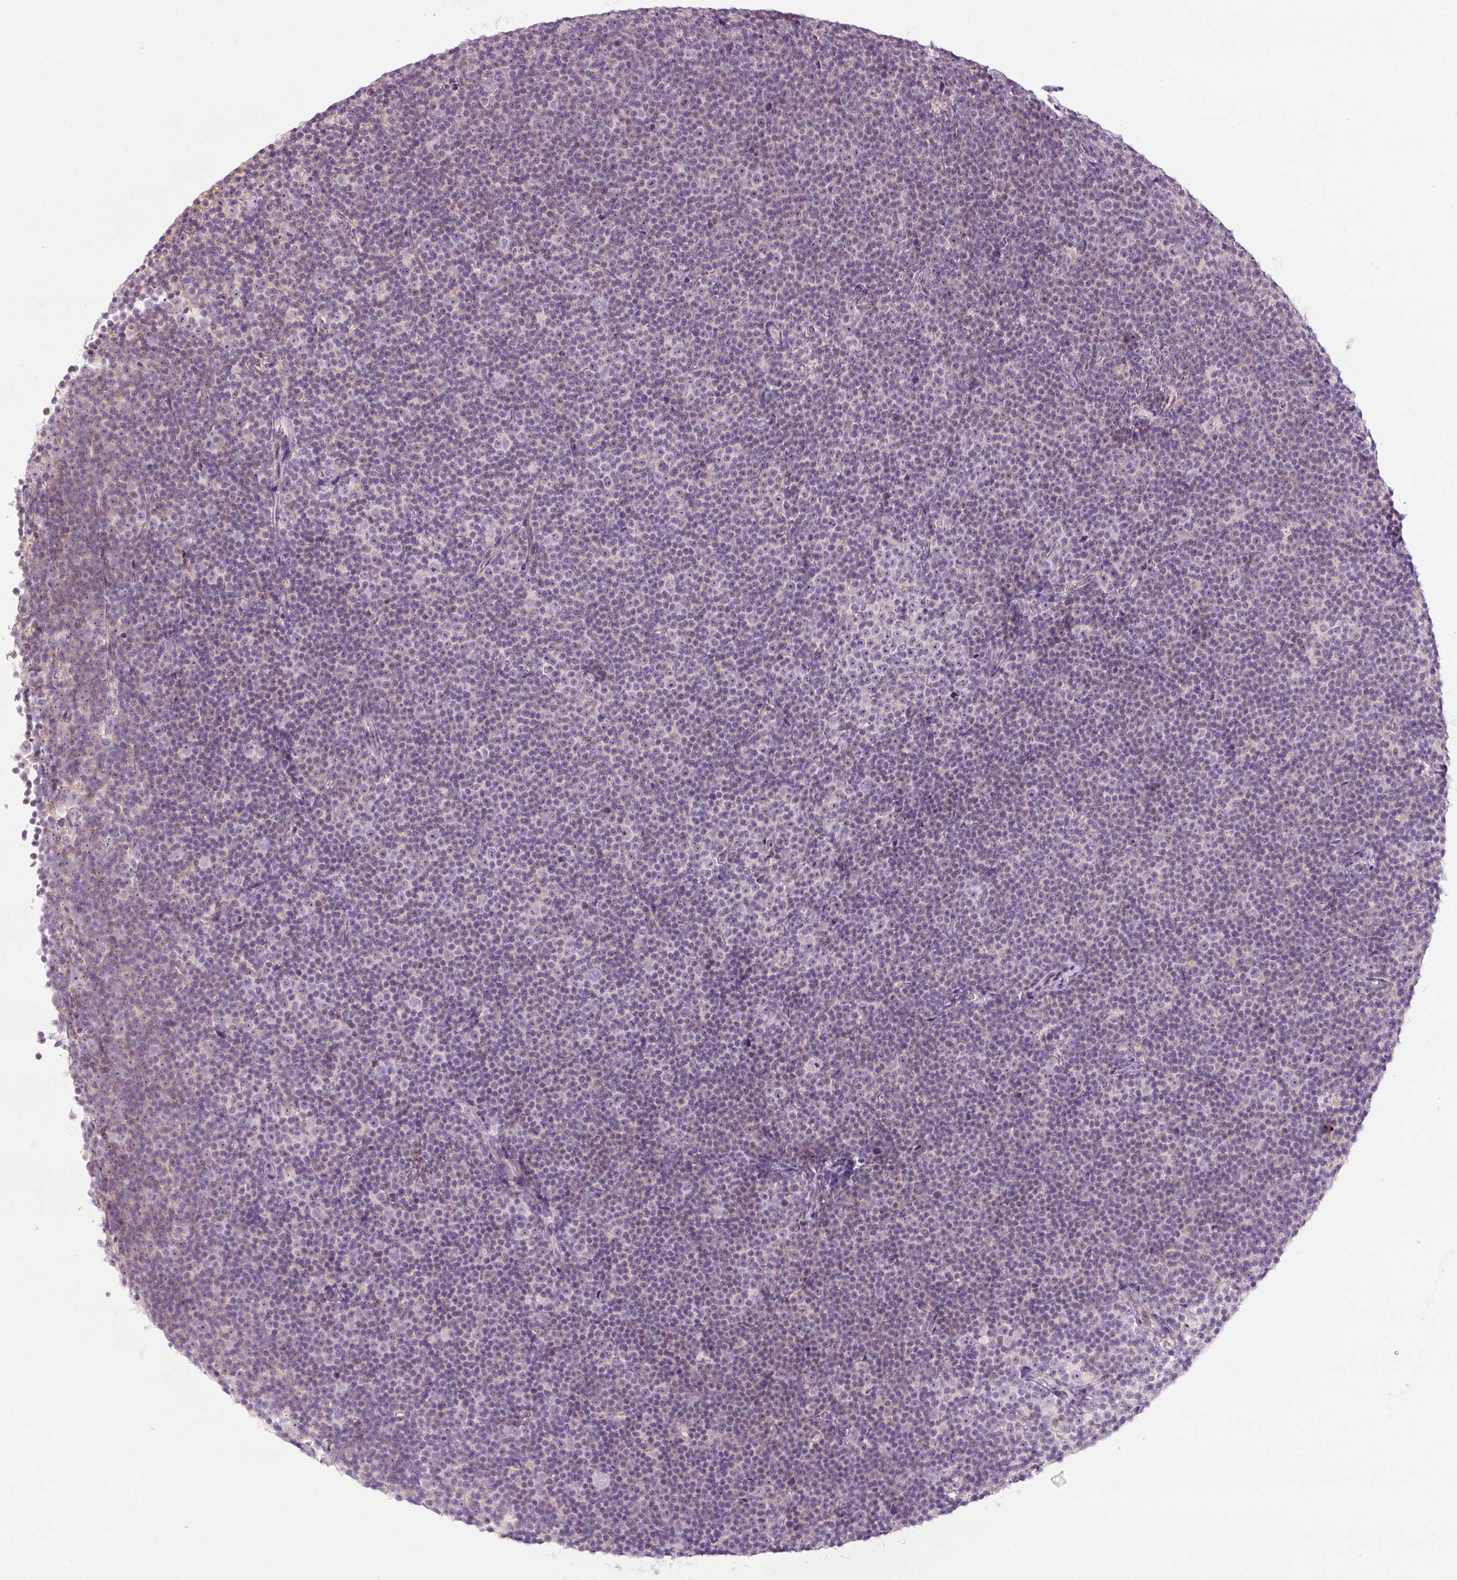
{"staining": {"intensity": "negative", "quantity": "none", "location": "none"}, "tissue": "lymphoma", "cell_type": "Tumor cells", "image_type": "cancer", "snomed": [{"axis": "morphology", "description": "Malignant lymphoma, non-Hodgkin's type, Low grade"}, {"axis": "topography", "description": "Lymph node"}], "caption": "Tumor cells show no significant protein staining in low-grade malignant lymphoma, non-Hodgkin's type.", "gene": "TMEM37", "patient": {"sex": "female", "age": 67}}